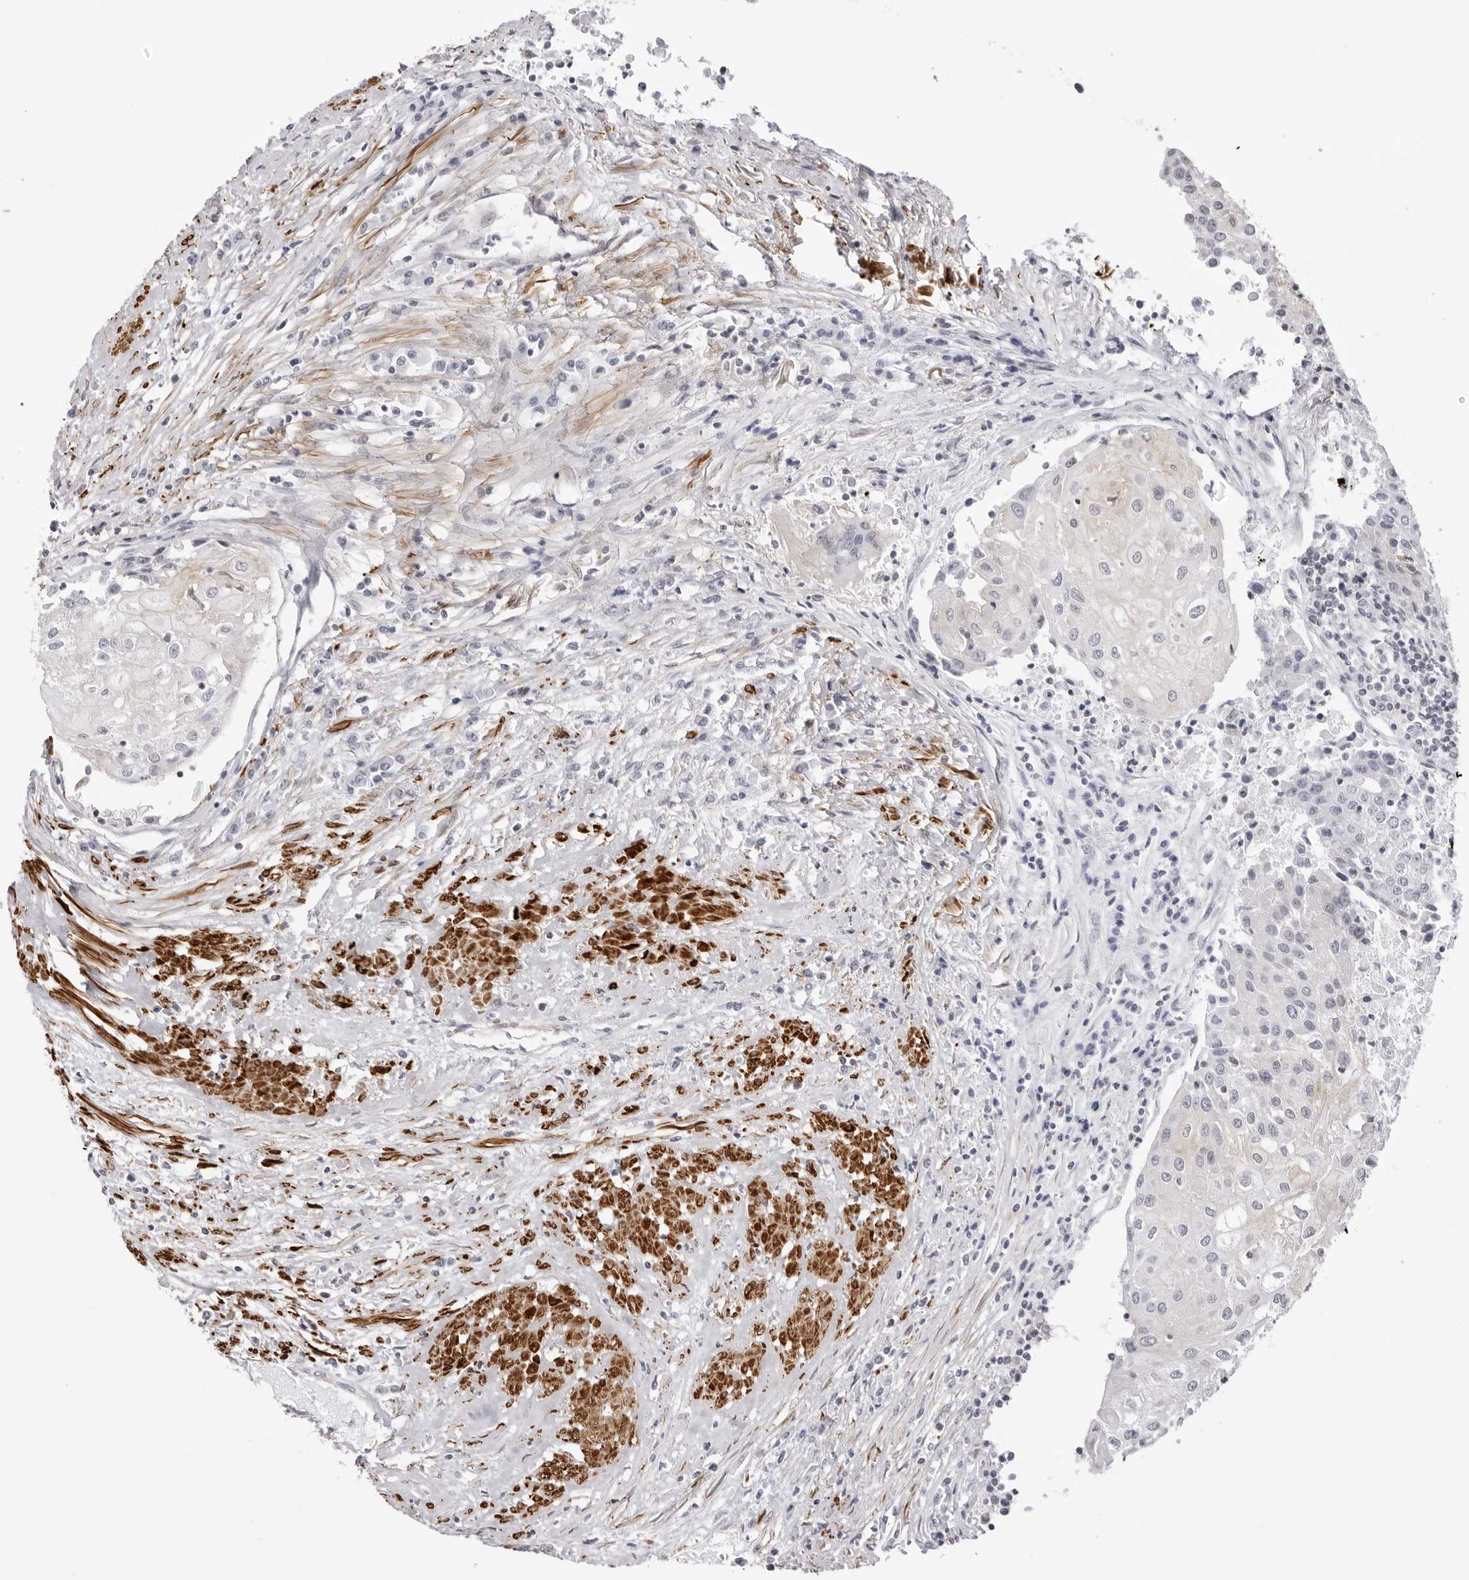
{"staining": {"intensity": "negative", "quantity": "none", "location": "none"}, "tissue": "urothelial cancer", "cell_type": "Tumor cells", "image_type": "cancer", "snomed": [{"axis": "morphology", "description": "Urothelial carcinoma, High grade"}, {"axis": "topography", "description": "Urinary bladder"}], "caption": "The image exhibits no significant positivity in tumor cells of urothelial carcinoma (high-grade).", "gene": "UNK", "patient": {"sex": "female", "age": 85}}